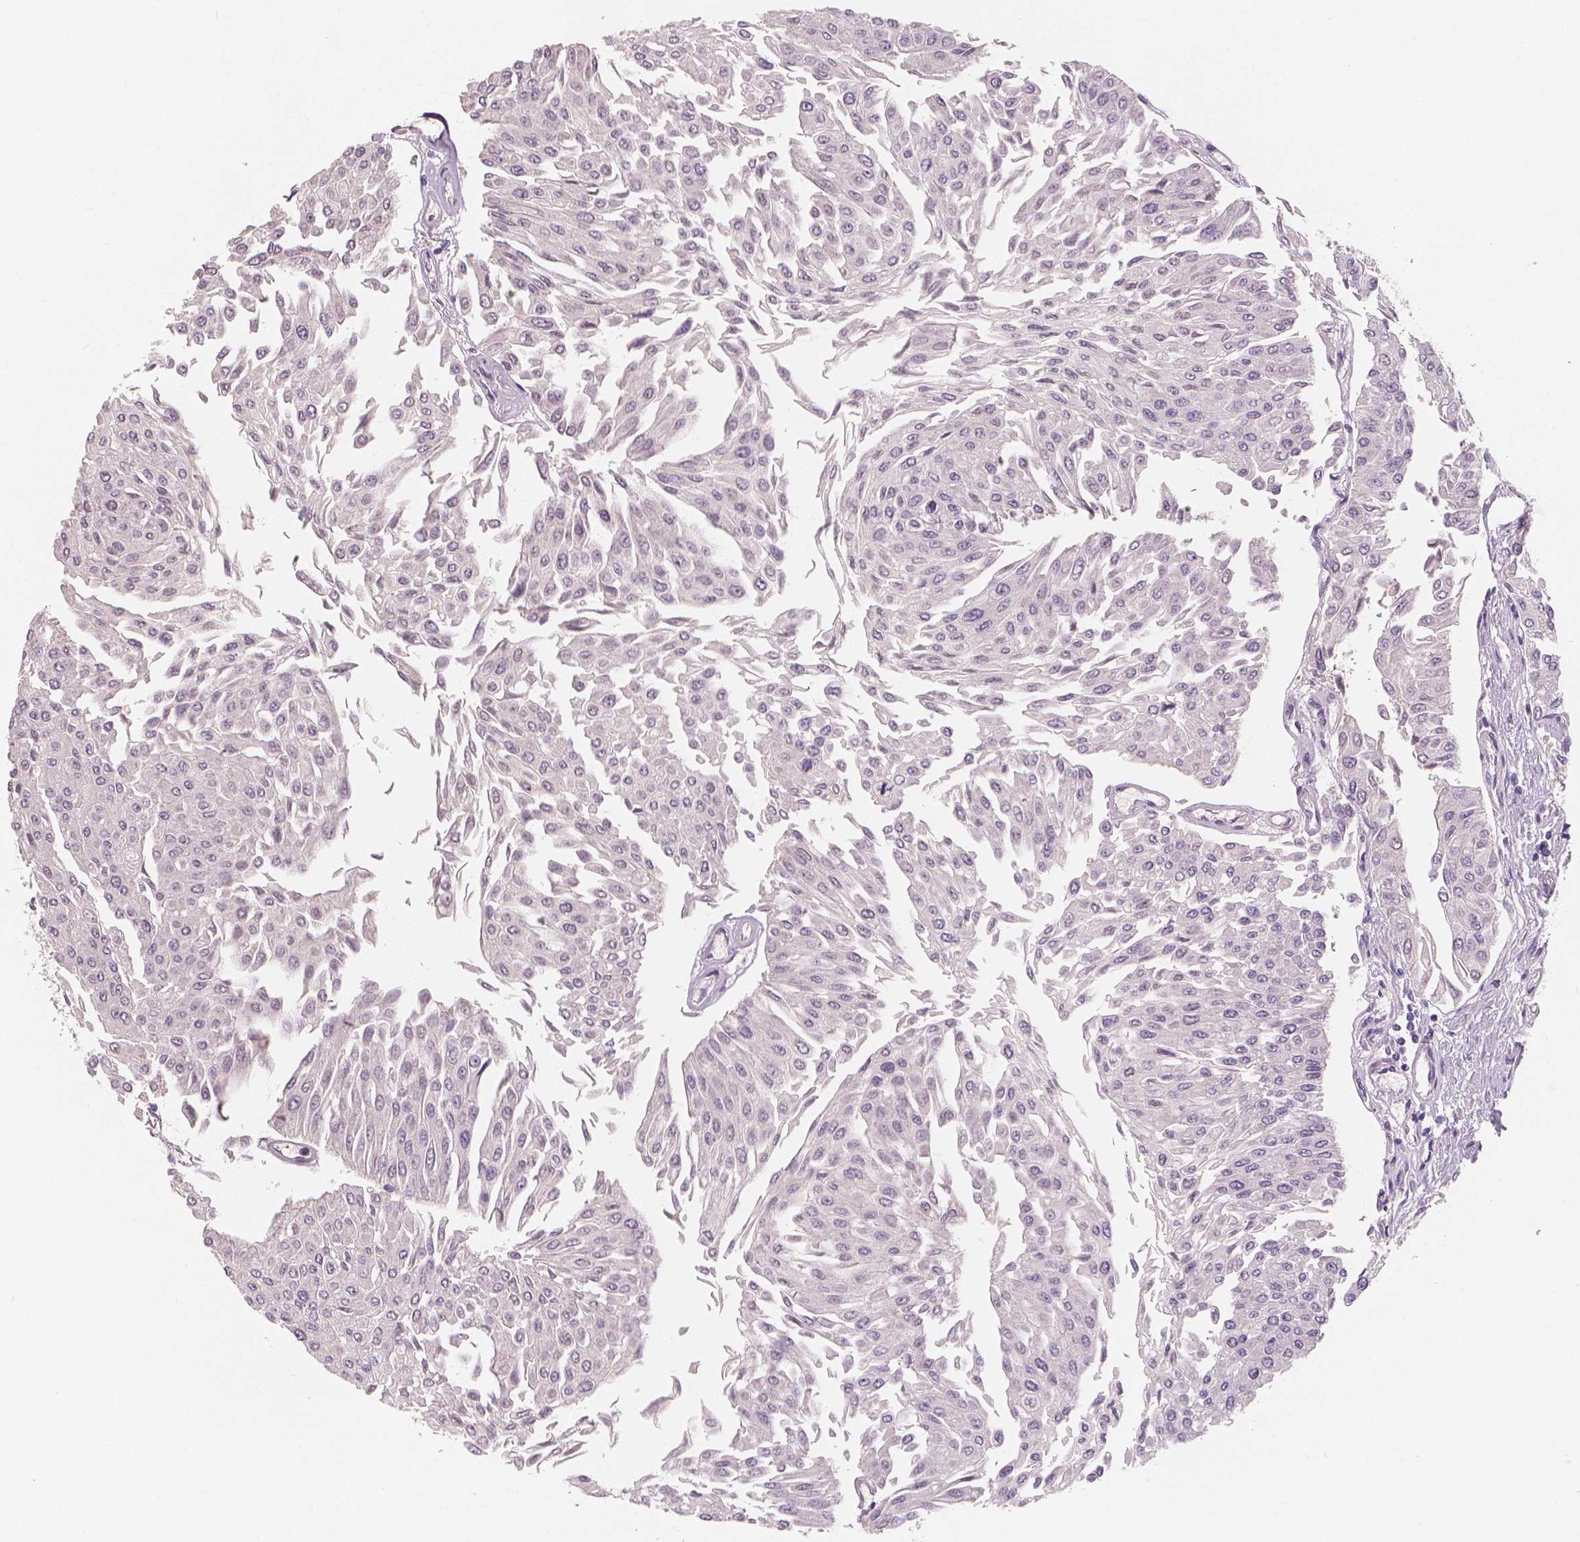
{"staining": {"intensity": "negative", "quantity": "none", "location": "none"}, "tissue": "urothelial cancer", "cell_type": "Tumor cells", "image_type": "cancer", "snomed": [{"axis": "morphology", "description": "Urothelial carcinoma, NOS"}, {"axis": "topography", "description": "Urinary bladder"}], "caption": "Urothelial cancer stained for a protein using immunohistochemistry (IHC) shows no expression tumor cells.", "gene": "RNASE7", "patient": {"sex": "male", "age": 67}}